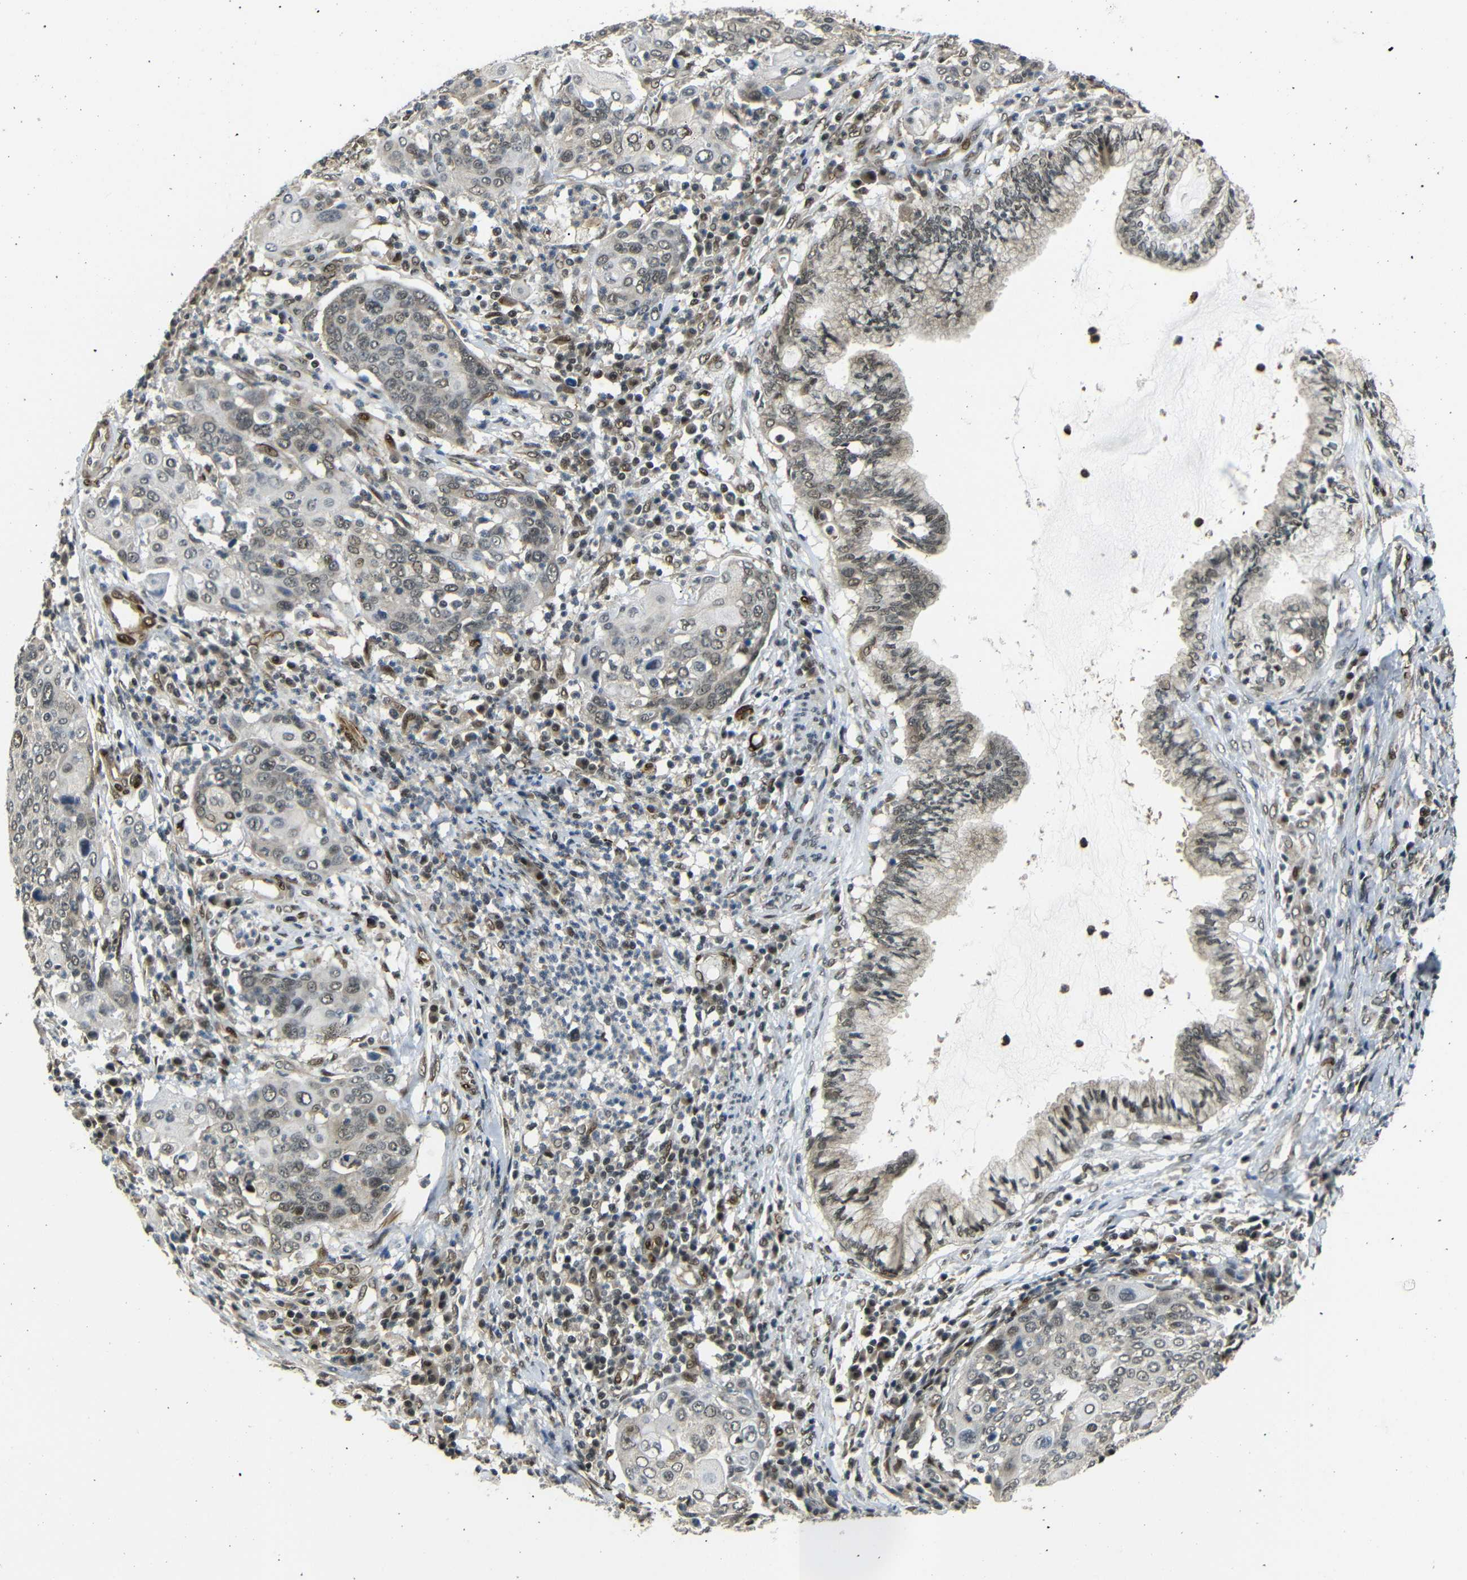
{"staining": {"intensity": "moderate", "quantity": "<25%", "location": "cytoplasmic/membranous,nuclear"}, "tissue": "cervical cancer", "cell_type": "Tumor cells", "image_type": "cancer", "snomed": [{"axis": "morphology", "description": "Squamous cell carcinoma, NOS"}, {"axis": "topography", "description": "Cervix"}], "caption": "Immunohistochemistry (DAB (3,3'-diaminobenzidine)) staining of human cervical cancer (squamous cell carcinoma) exhibits moderate cytoplasmic/membranous and nuclear protein expression in about <25% of tumor cells.", "gene": "TBX2", "patient": {"sex": "female", "age": 40}}